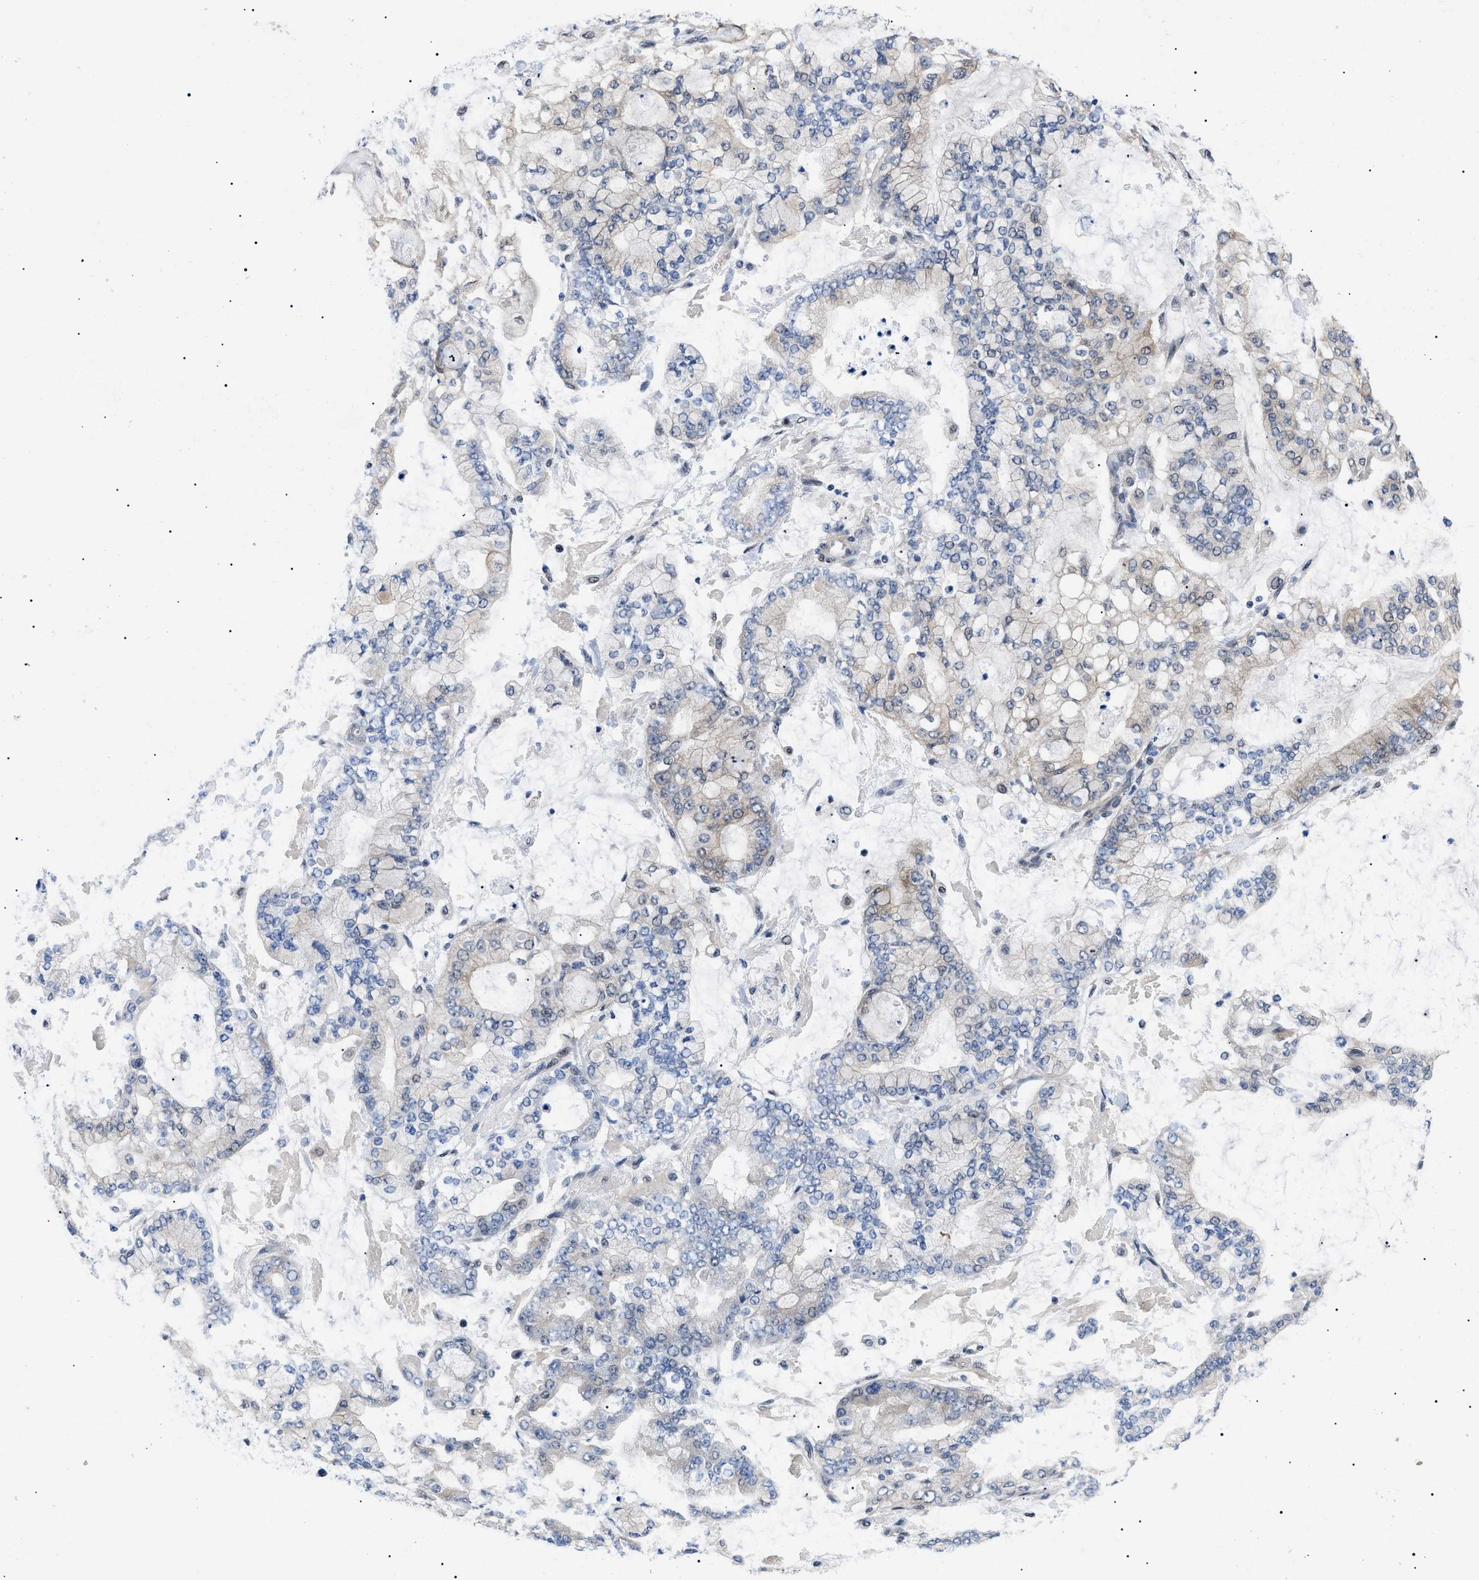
{"staining": {"intensity": "weak", "quantity": "25%-75%", "location": "cytoplasmic/membranous,nuclear"}, "tissue": "stomach cancer", "cell_type": "Tumor cells", "image_type": "cancer", "snomed": [{"axis": "morphology", "description": "Normal tissue, NOS"}, {"axis": "morphology", "description": "Adenocarcinoma, NOS"}, {"axis": "topography", "description": "Stomach, upper"}, {"axis": "topography", "description": "Stomach"}], "caption": "The photomicrograph displays a brown stain indicating the presence of a protein in the cytoplasmic/membranous and nuclear of tumor cells in stomach cancer.", "gene": "GARRE1", "patient": {"sex": "male", "age": 76}}